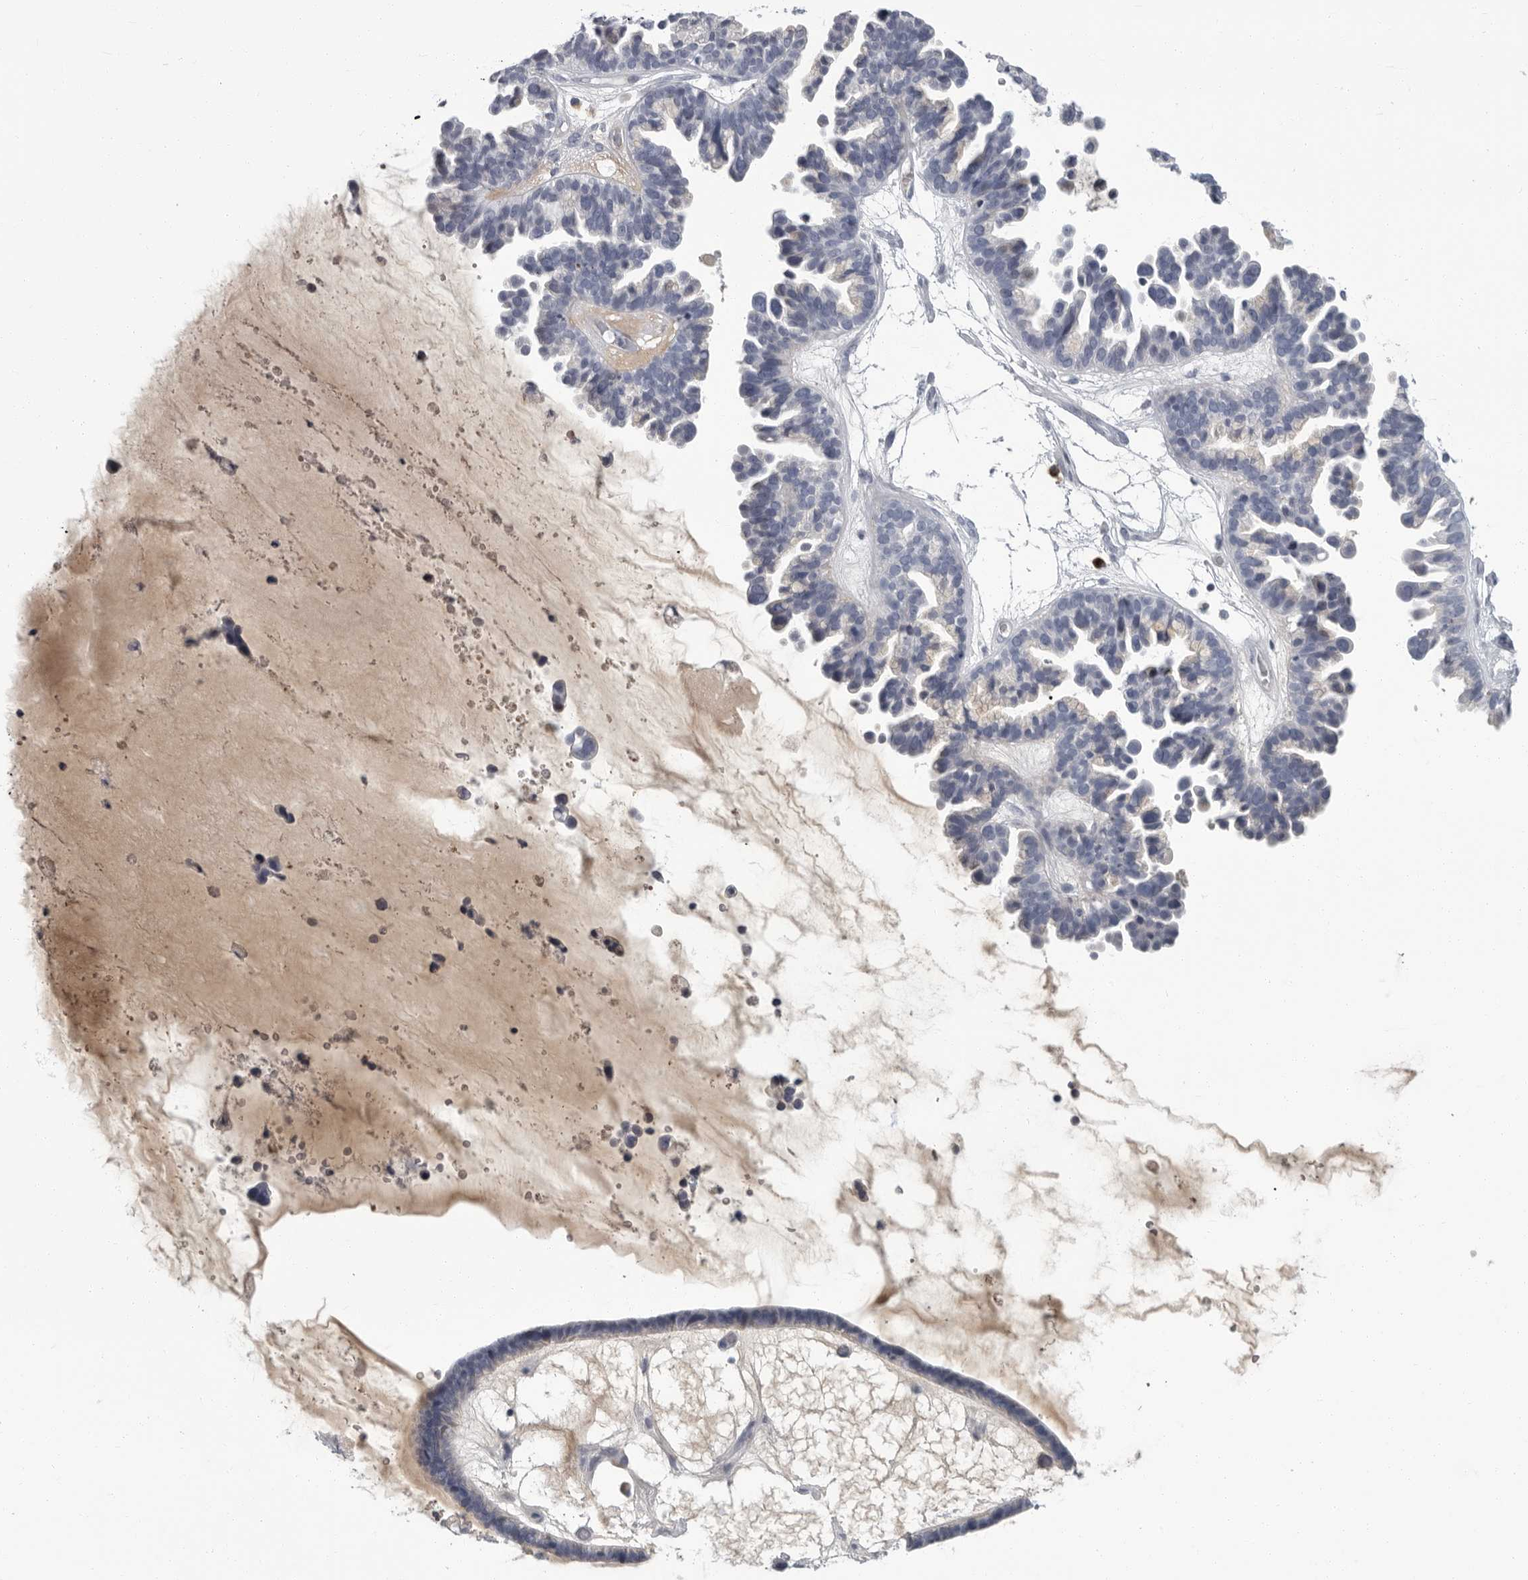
{"staining": {"intensity": "negative", "quantity": "none", "location": "none"}, "tissue": "ovarian cancer", "cell_type": "Tumor cells", "image_type": "cancer", "snomed": [{"axis": "morphology", "description": "Cystadenocarcinoma, serous, NOS"}, {"axis": "topography", "description": "Ovary"}], "caption": "DAB (3,3'-diaminobenzidine) immunohistochemical staining of human ovarian cancer (serous cystadenocarcinoma) shows no significant positivity in tumor cells.", "gene": "SLC25A39", "patient": {"sex": "female", "age": 56}}